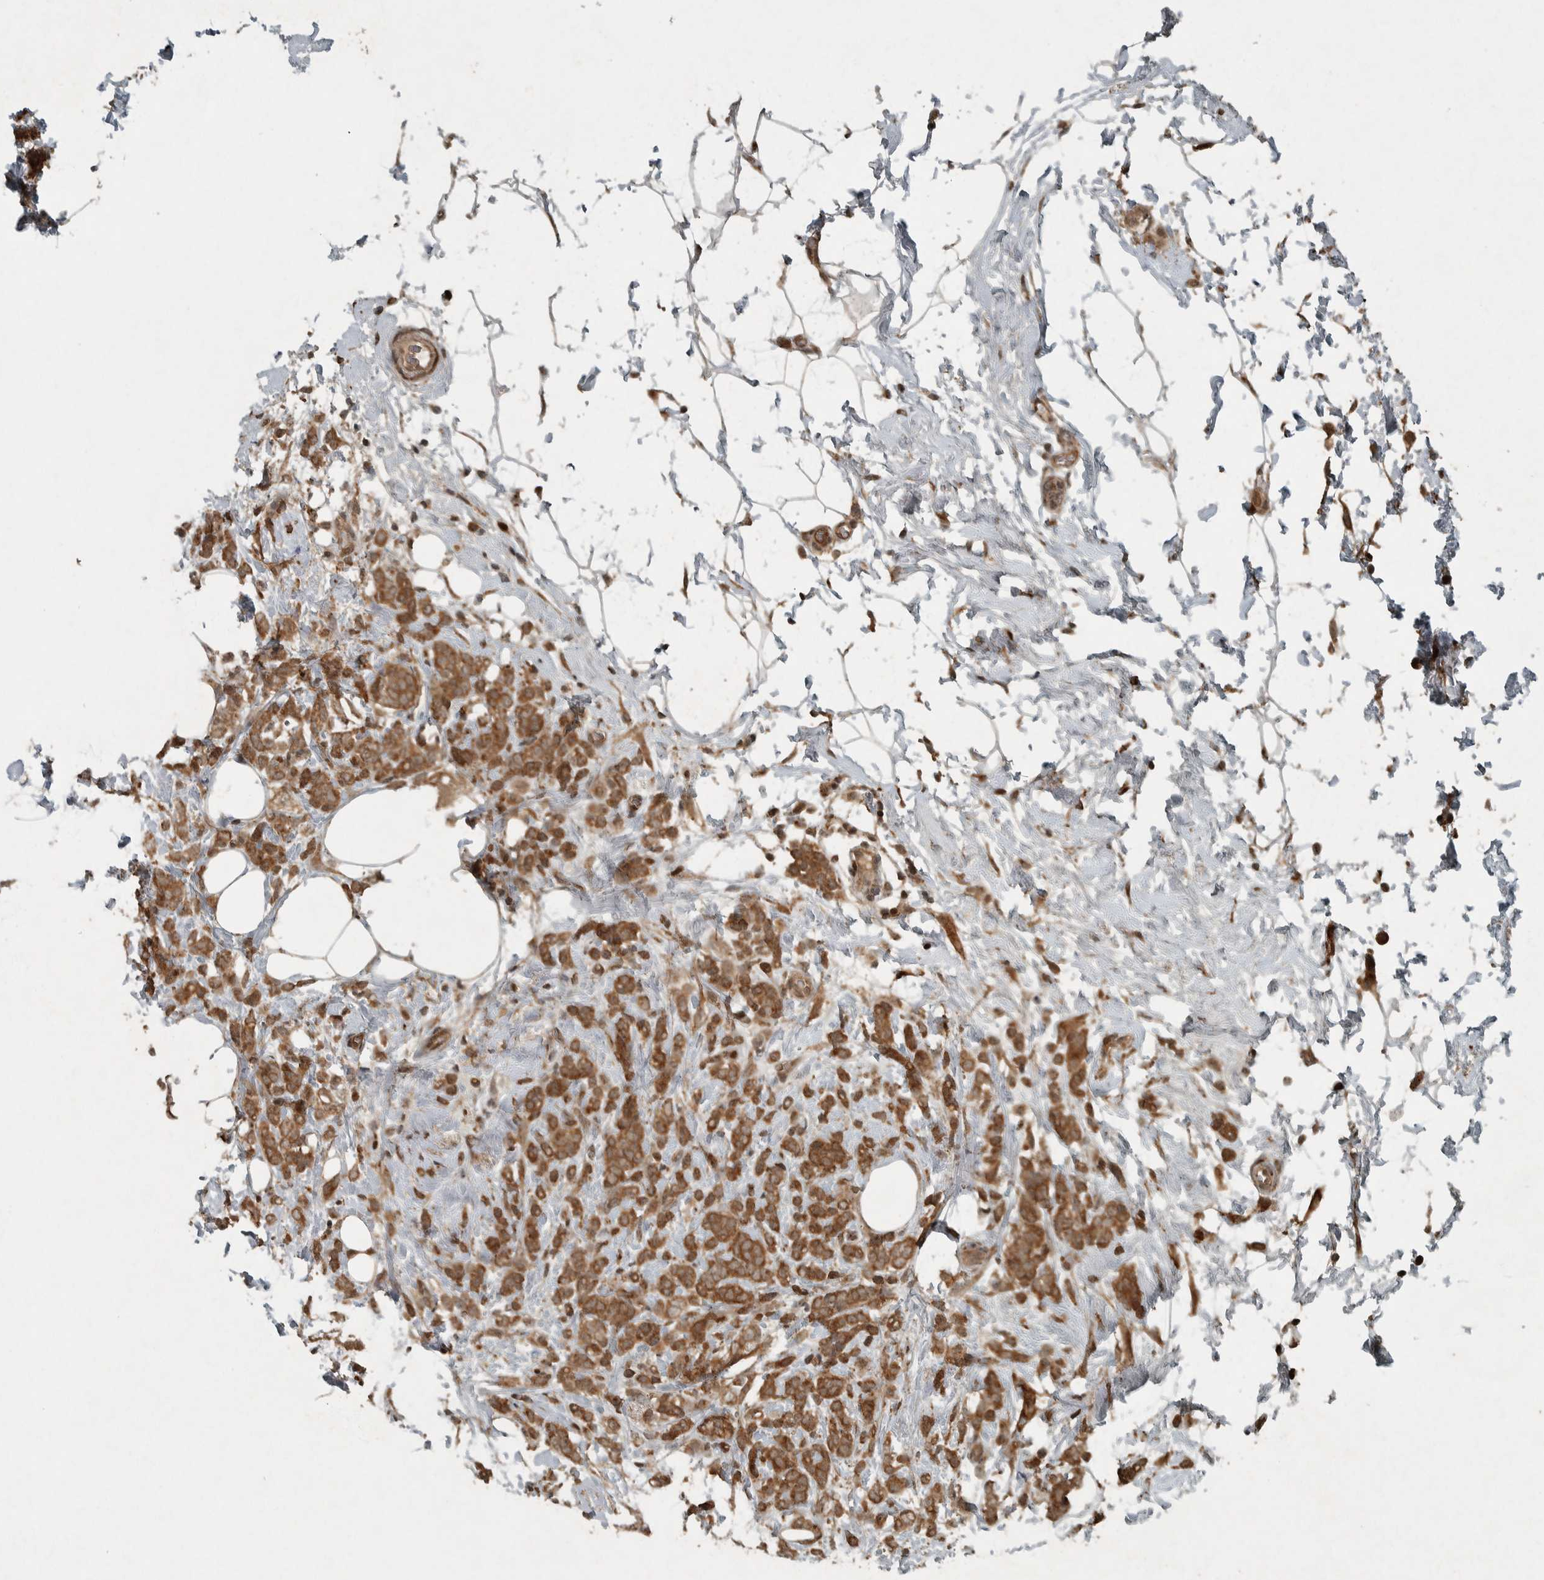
{"staining": {"intensity": "strong", "quantity": ">75%", "location": "cytoplasmic/membranous"}, "tissue": "breast cancer", "cell_type": "Tumor cells", "image_type": "cancer", "snomed": [{"axis": "morphology", "description": "Lobular carcinoma"}, {"axis": "topography", "description": "Breast"}], "caption": "Immunohistochemical staining of human lobular carcinoma (breast) shows strong cytoplasmic/membranous protein expression in about >75% of tumor cells.", "gene": "KIFAP3", "patient": {"sex": "female", "age": 50}}